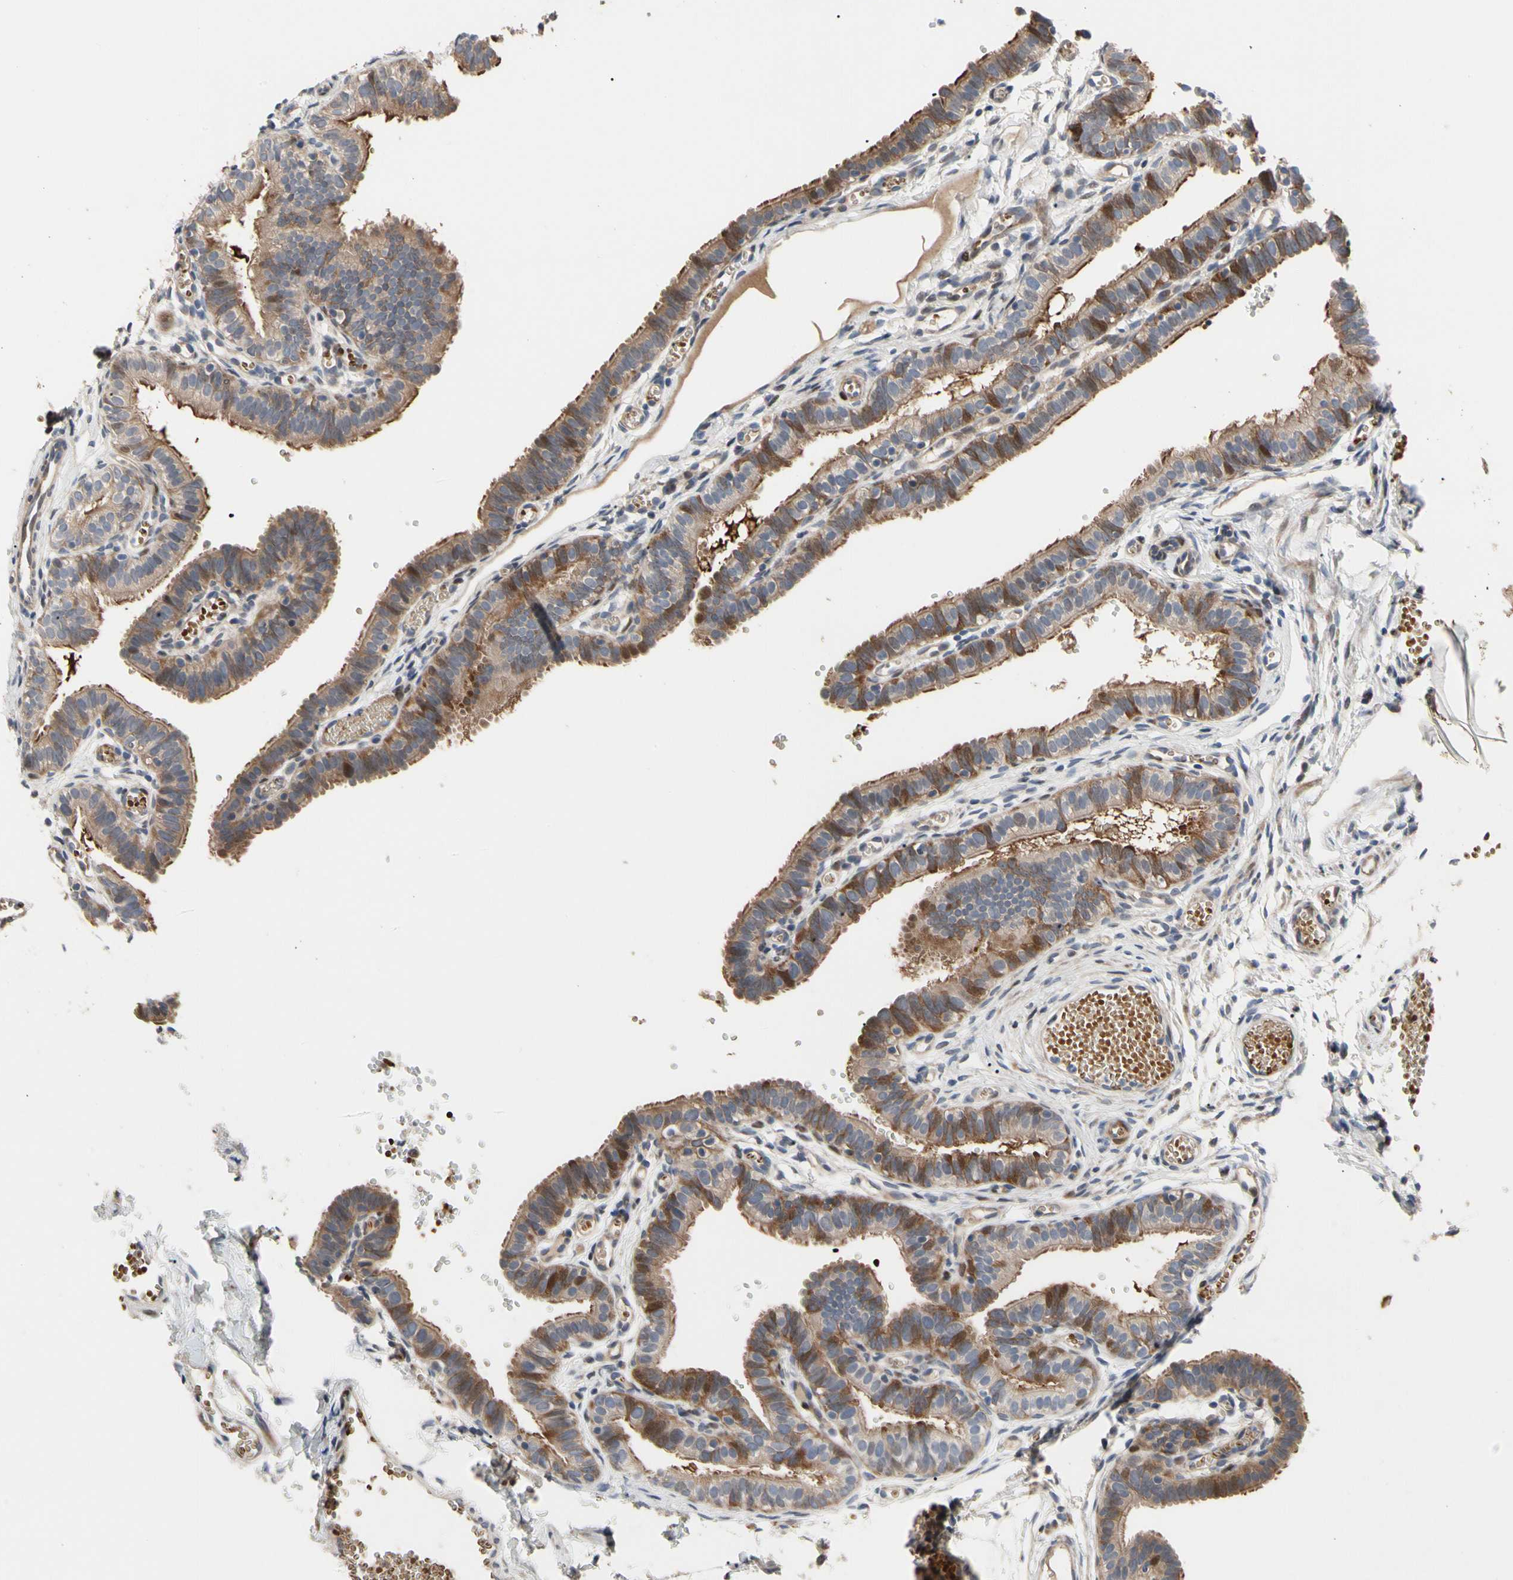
{"staining": {"intensity": "moderate", "quantity": ">75%", "location": "cytoplasmic/membranous"}, "tissue": "fallopian tube", "cell_type": "Glandular cells", "image_type": "normal", "snomed": [{"axis": "morphology", "description": "Normal tissue, NOS"}, {"axis": "topography", "description": "Fallopian tube"}, {"axis": "topography", "description": "Placenta"}], "caption": "DAB immunohistochemical staining of normal fallopian tube shows moderate cytoplasmic/membranous protein positivity in approximately >75% of glandular cells.", "gene": "HMGCR", "patient": {"sex": "female", "age": 34}}